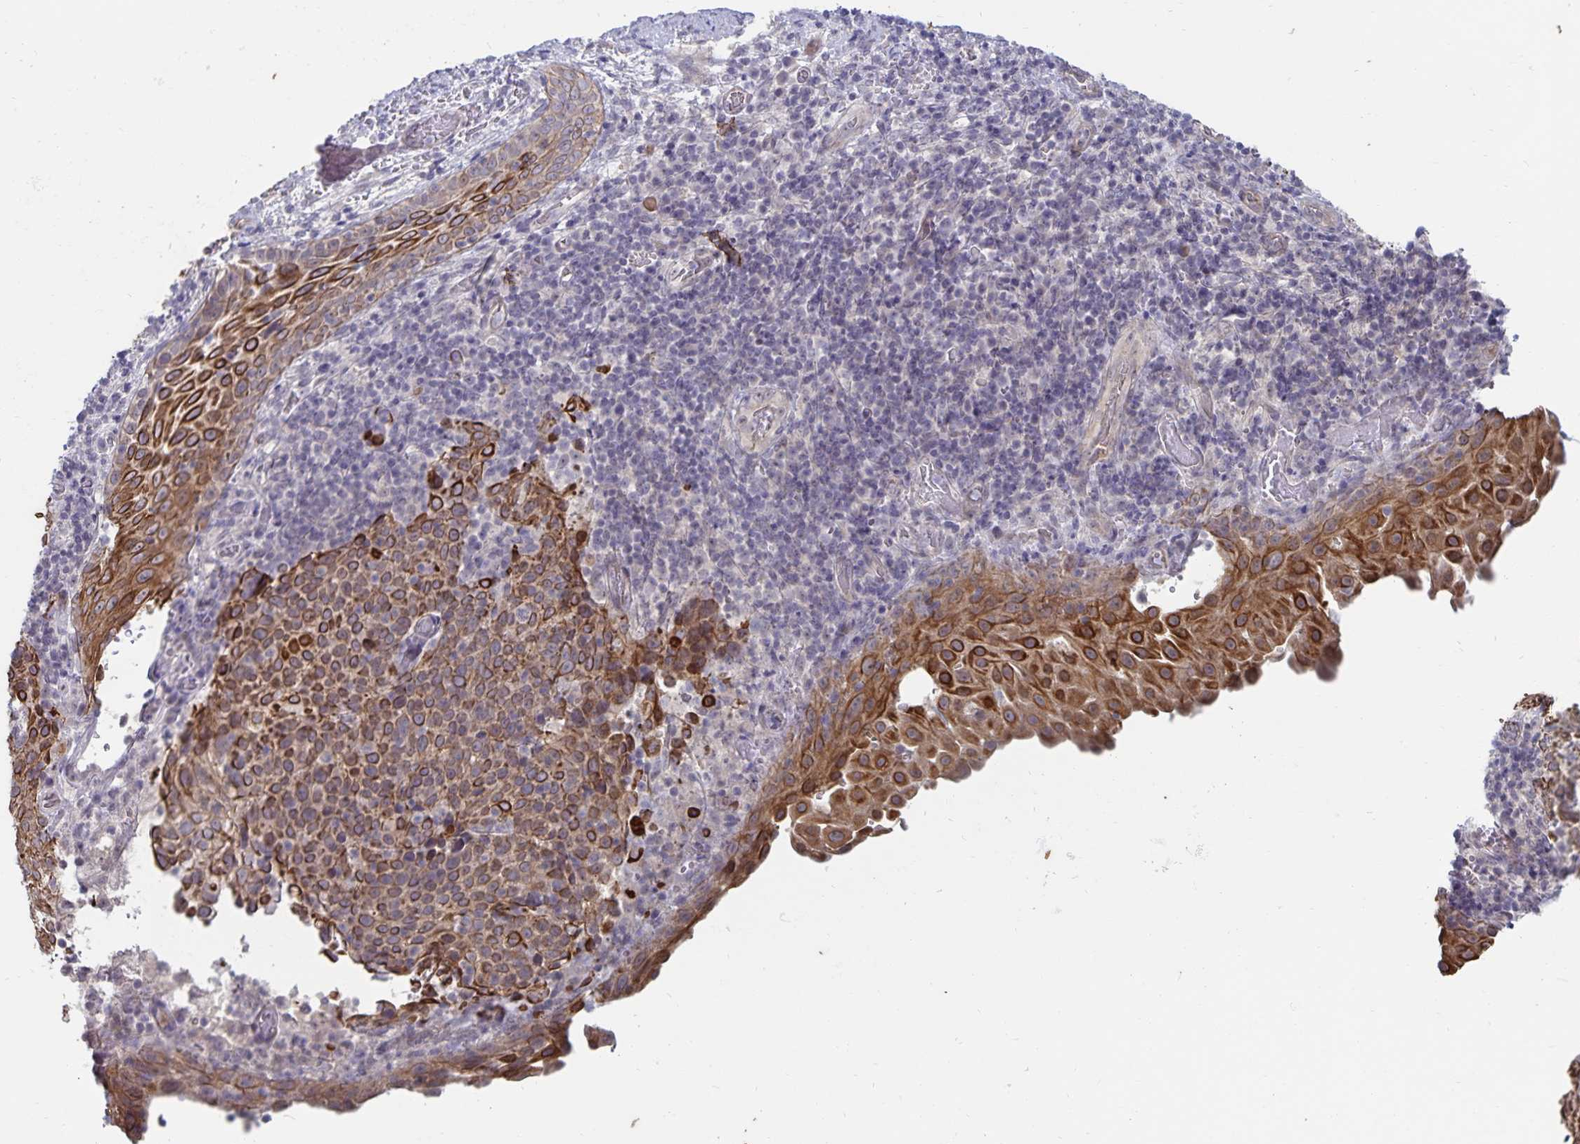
{"staining": {"intensity": "moderate", "quantity": ">75%", "location": "cytoplasmic/membranous"}, "tissue": "cervical cancer", "cell_type": "Tumor cells", "image_type": "cancer", "snomed": [{"axis": "morphology", "description": "Squamous cell carcinoma, NOS"}, {"axis": "topography", "description": "Cervix"}], "caption": "Immunohistochemistry (IHC) histopathology image of neoplastic tissue: cervical cancer (squamous cell carcinoma) stained using IHC demonstrates medium levels of moderate protein expression localized specifically in the cytoplasmic/membranous of tumor cells, appearing as a cytoplasmic/membranous brown color.", "gene": "CDKN2B", "patient": {"sex": "female", "age": 61}}